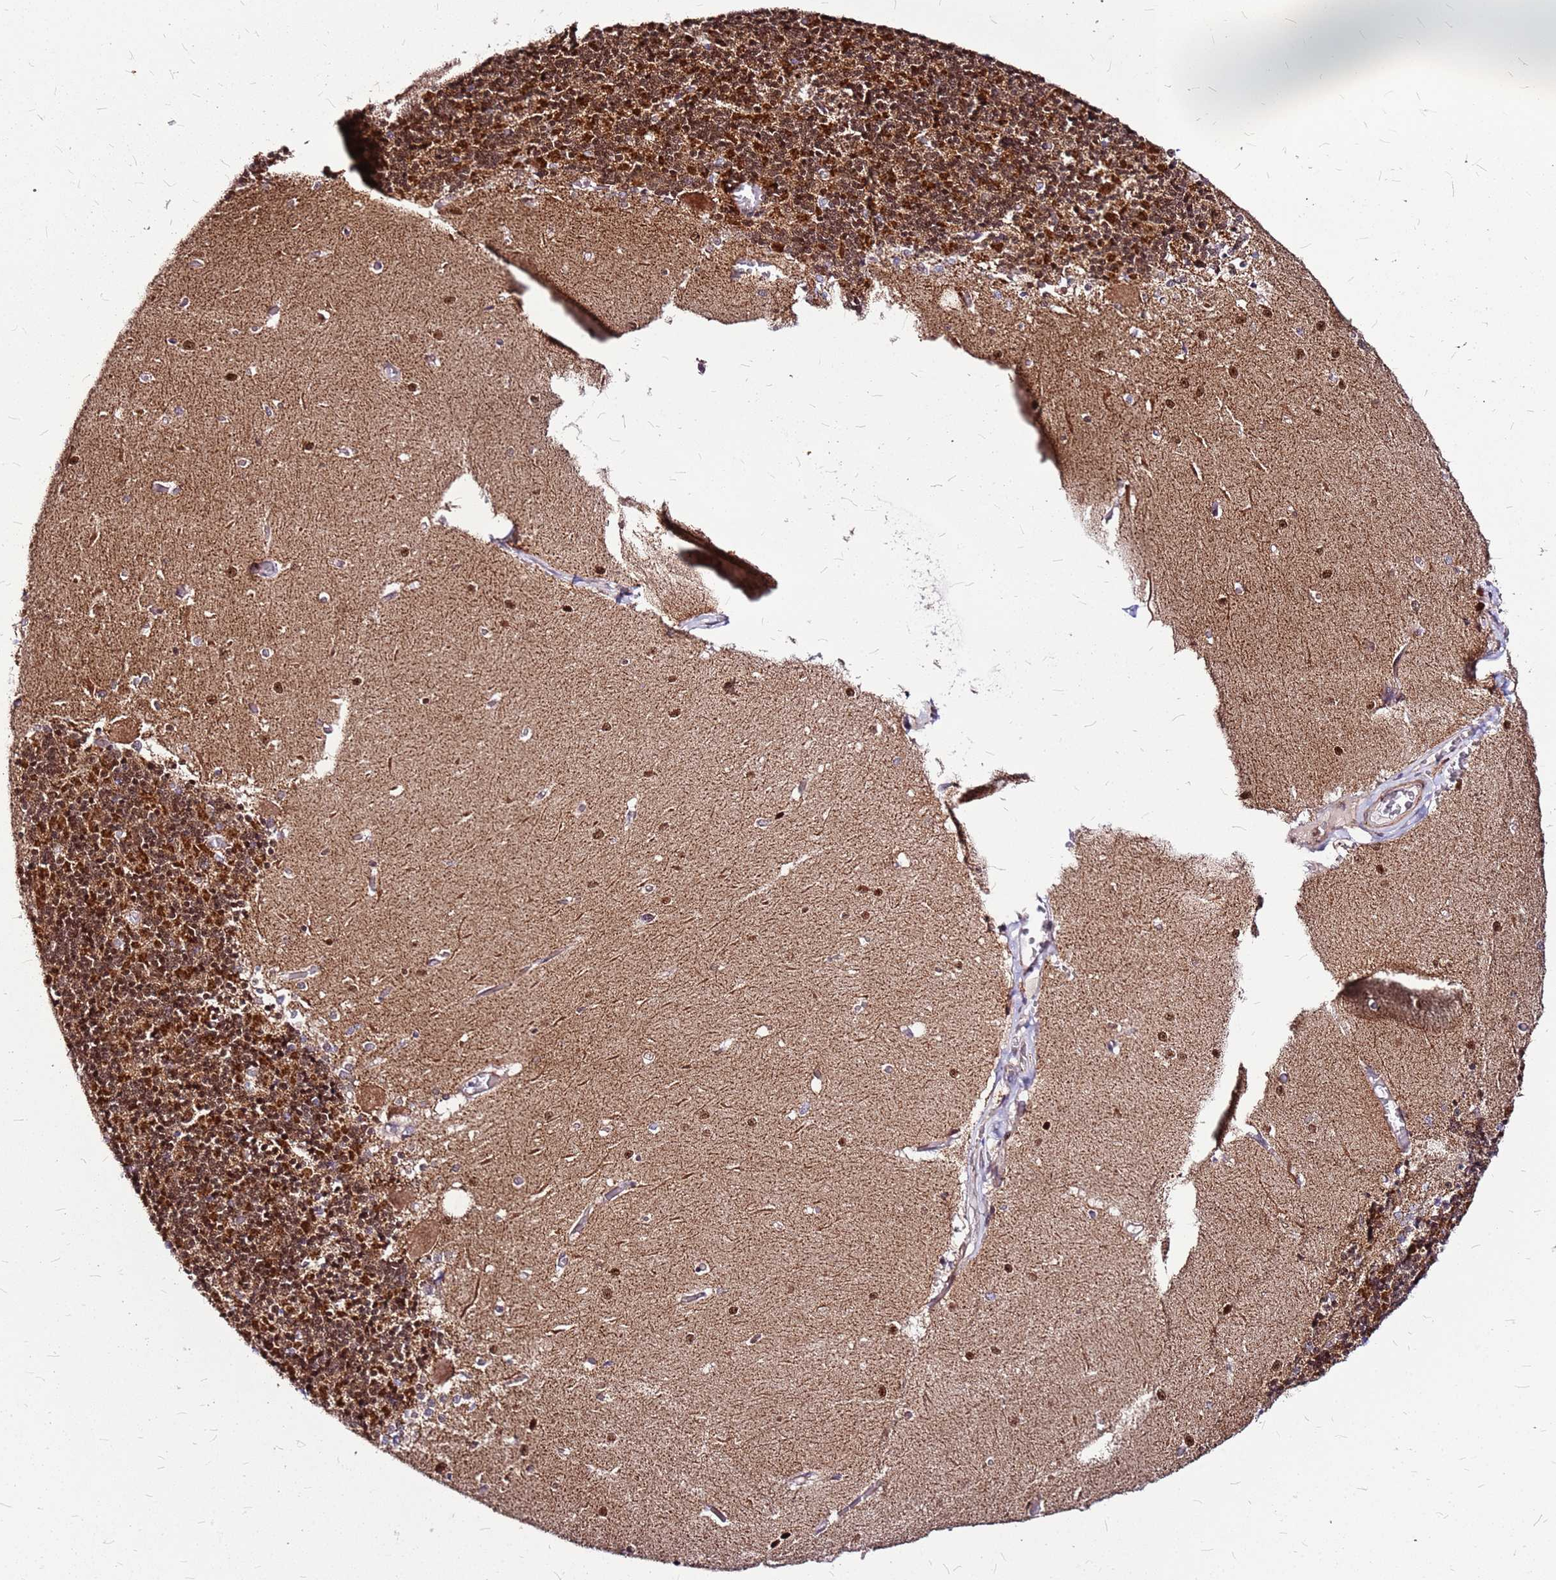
{"staining": {"intensity": "moderate", "quantity": "25%-75%", "location": "cytoplasmic/membranous,nuclear"}, "tissue": "cerebellum", "cell_type": "Cells in granular layer", "image_type": "normal", "snomed": [{"axis": "morphology", "description": "Normal tissue, NOS"}, {"axis": "topography", "description": "Cerebellum"}], "caption": "Cerebellum stained with DAB immunohistochemistry (IHC) shows medium levels of moderate cytoplasmic/membranous,nuclear positivity in approximately 25%-75% of cells in granular layer.", "gene": "OR51T1", "patient": {"sex": "male", "age": 37}}